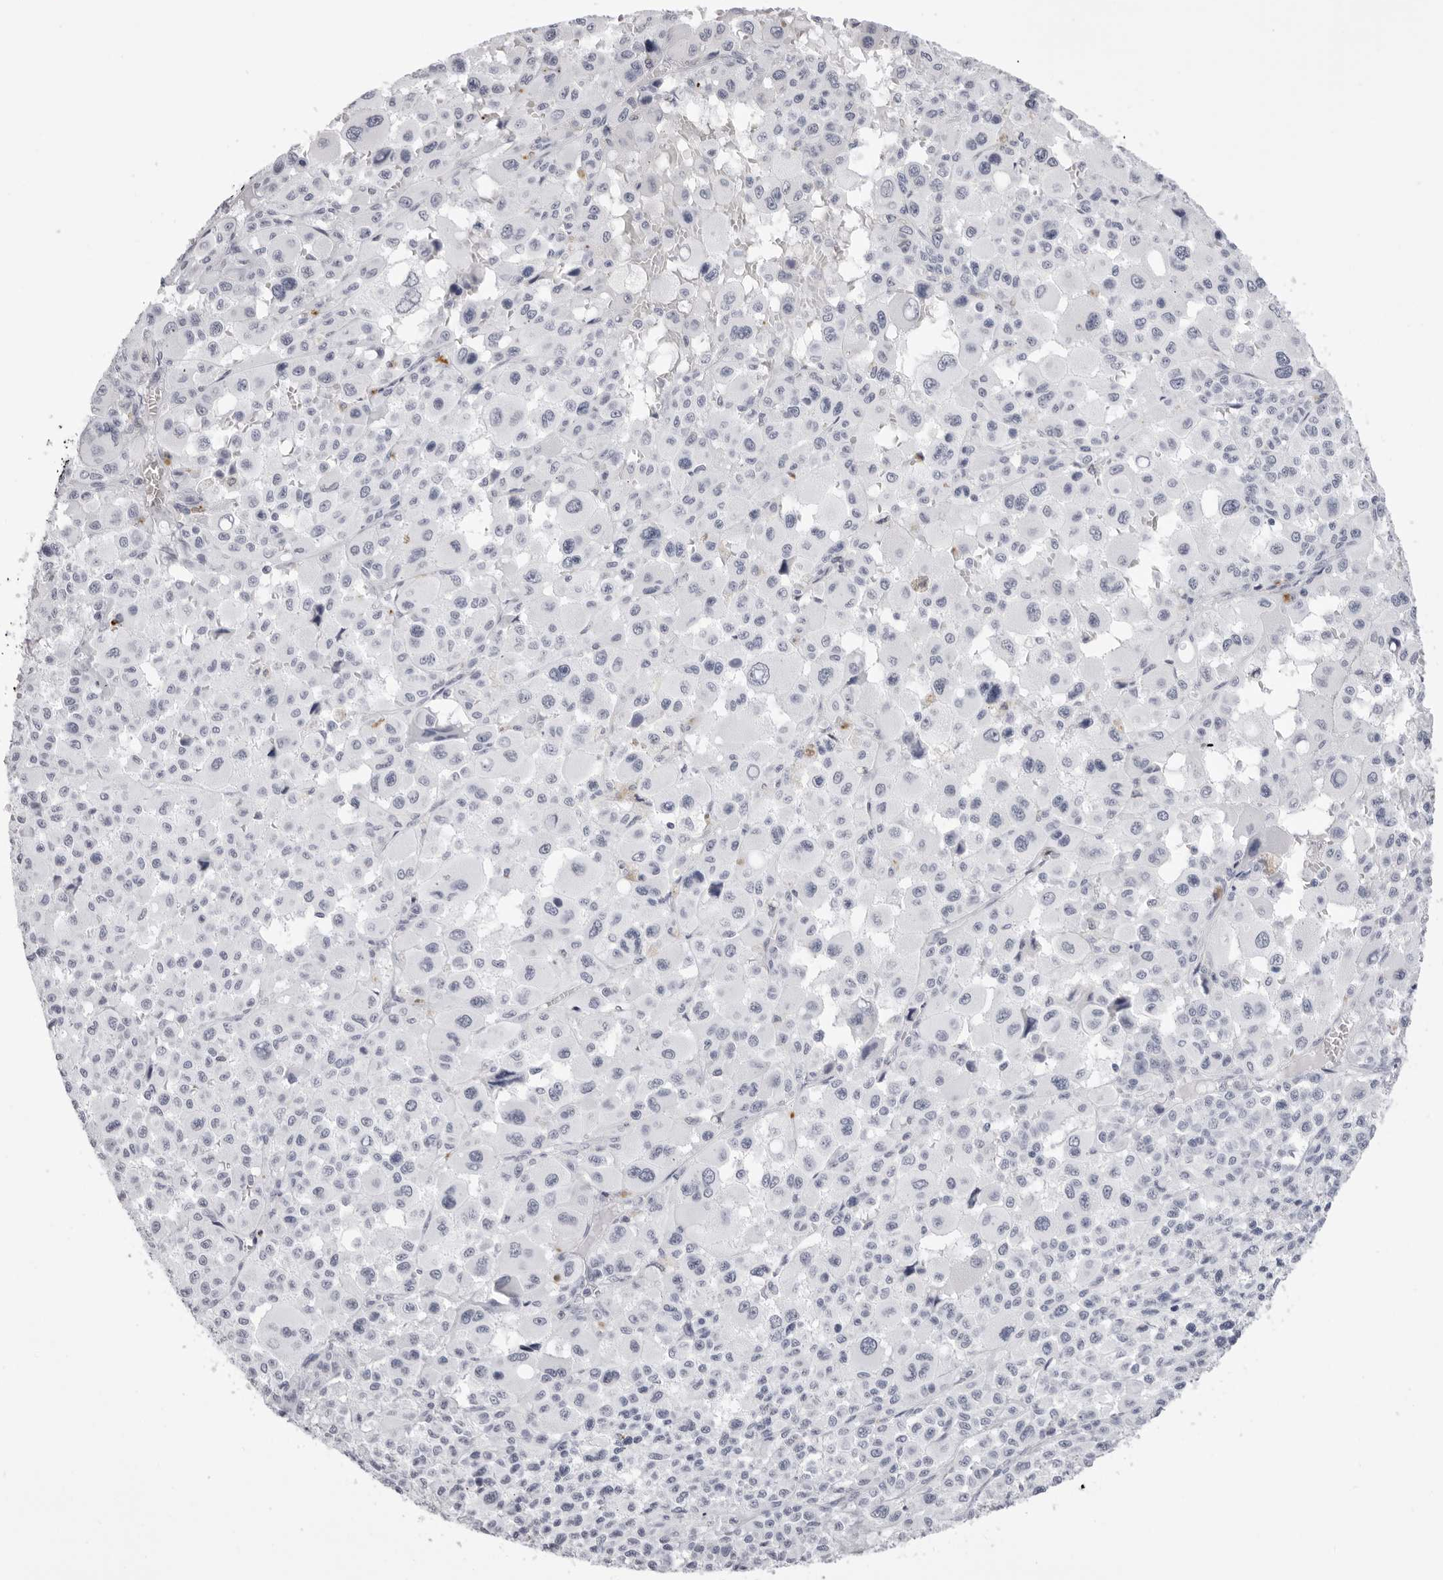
{"staining": {"intensity": "negative", "quantity": "none", "location": "none"}, "tissue": "melanoma", "cell_type": "Tumor cells", "image_type": "cancer", "snomed": [{"axis": "morphology", "description": "Malignant melanoma, Metastatic site"}, {"axis": "topography", "description": "Skin"}], "caption": "DAB (3,3'-diaminobenzidine) immunohistochemical staining of malignant melanoma (metastatic site) shows no significant expression in tumor cells. (DAB IHC with hematoxylin counter stain).", "gene": "RHO", "patient": {"sex": "female", "age": 74}}